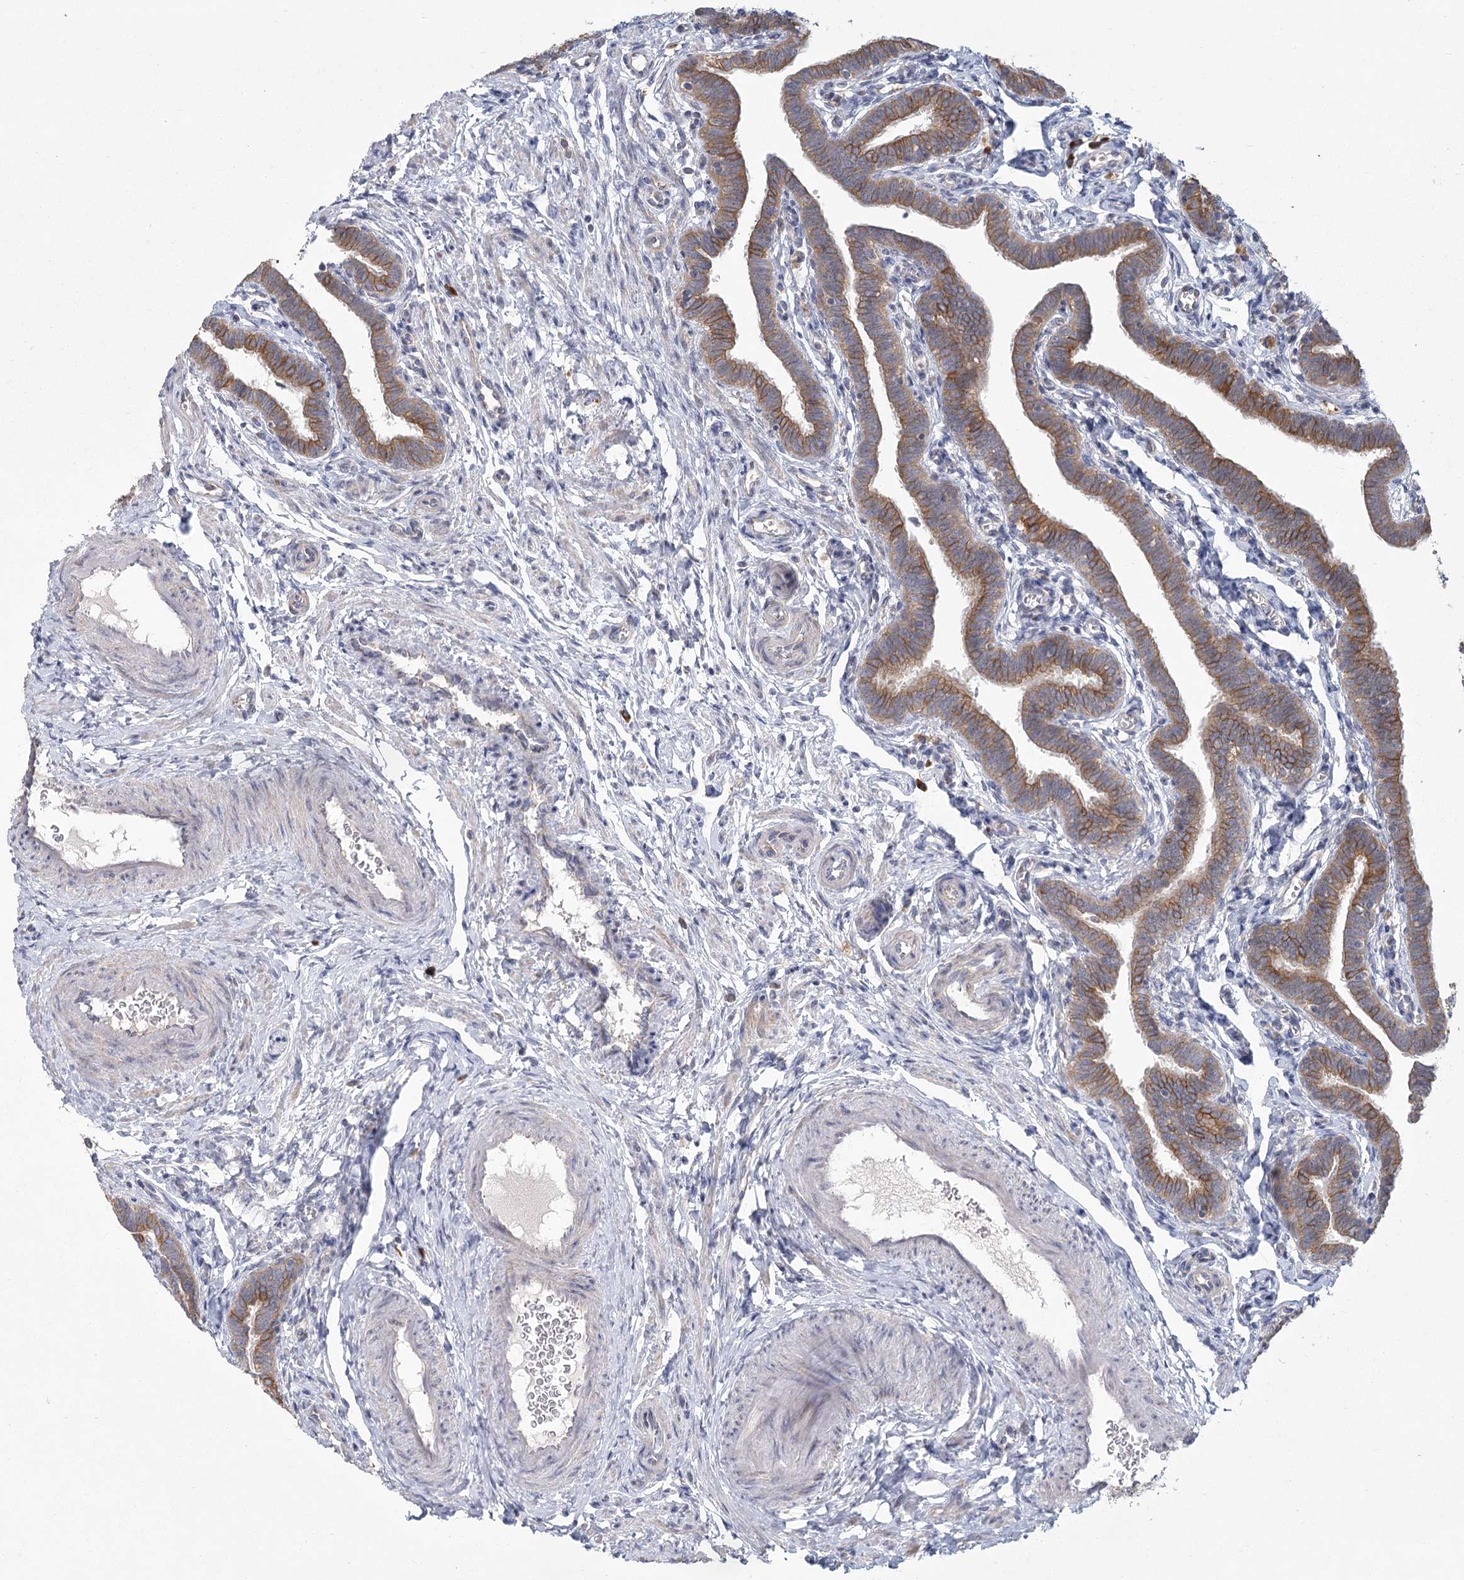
{"staining": {"intensity": "moderate", "quantity": ">75%", "location": "cytoplasmic/membranous"}, "tissue": "fallopian tube", "cell_type": "Glandular cells", "image_type": "normal", "snomed": [{"axis": "morphology", "description": "Normal tissue, NOS"}, {"axis": "topography", "description": "Fallopian tube"}], "caption": "DAB immunohistochemical staining of benign human fallopian tube demonstrates moderate cytoplasmic/membranous protein staining in approximately >75% of glandular cells. The staining was performed using DAB, with brown indicating positive protein expression. Nuclei are stained blue with hematoxylin.", "gene": "CNTLN", "patient": {"sex": "female", "age": 36}}